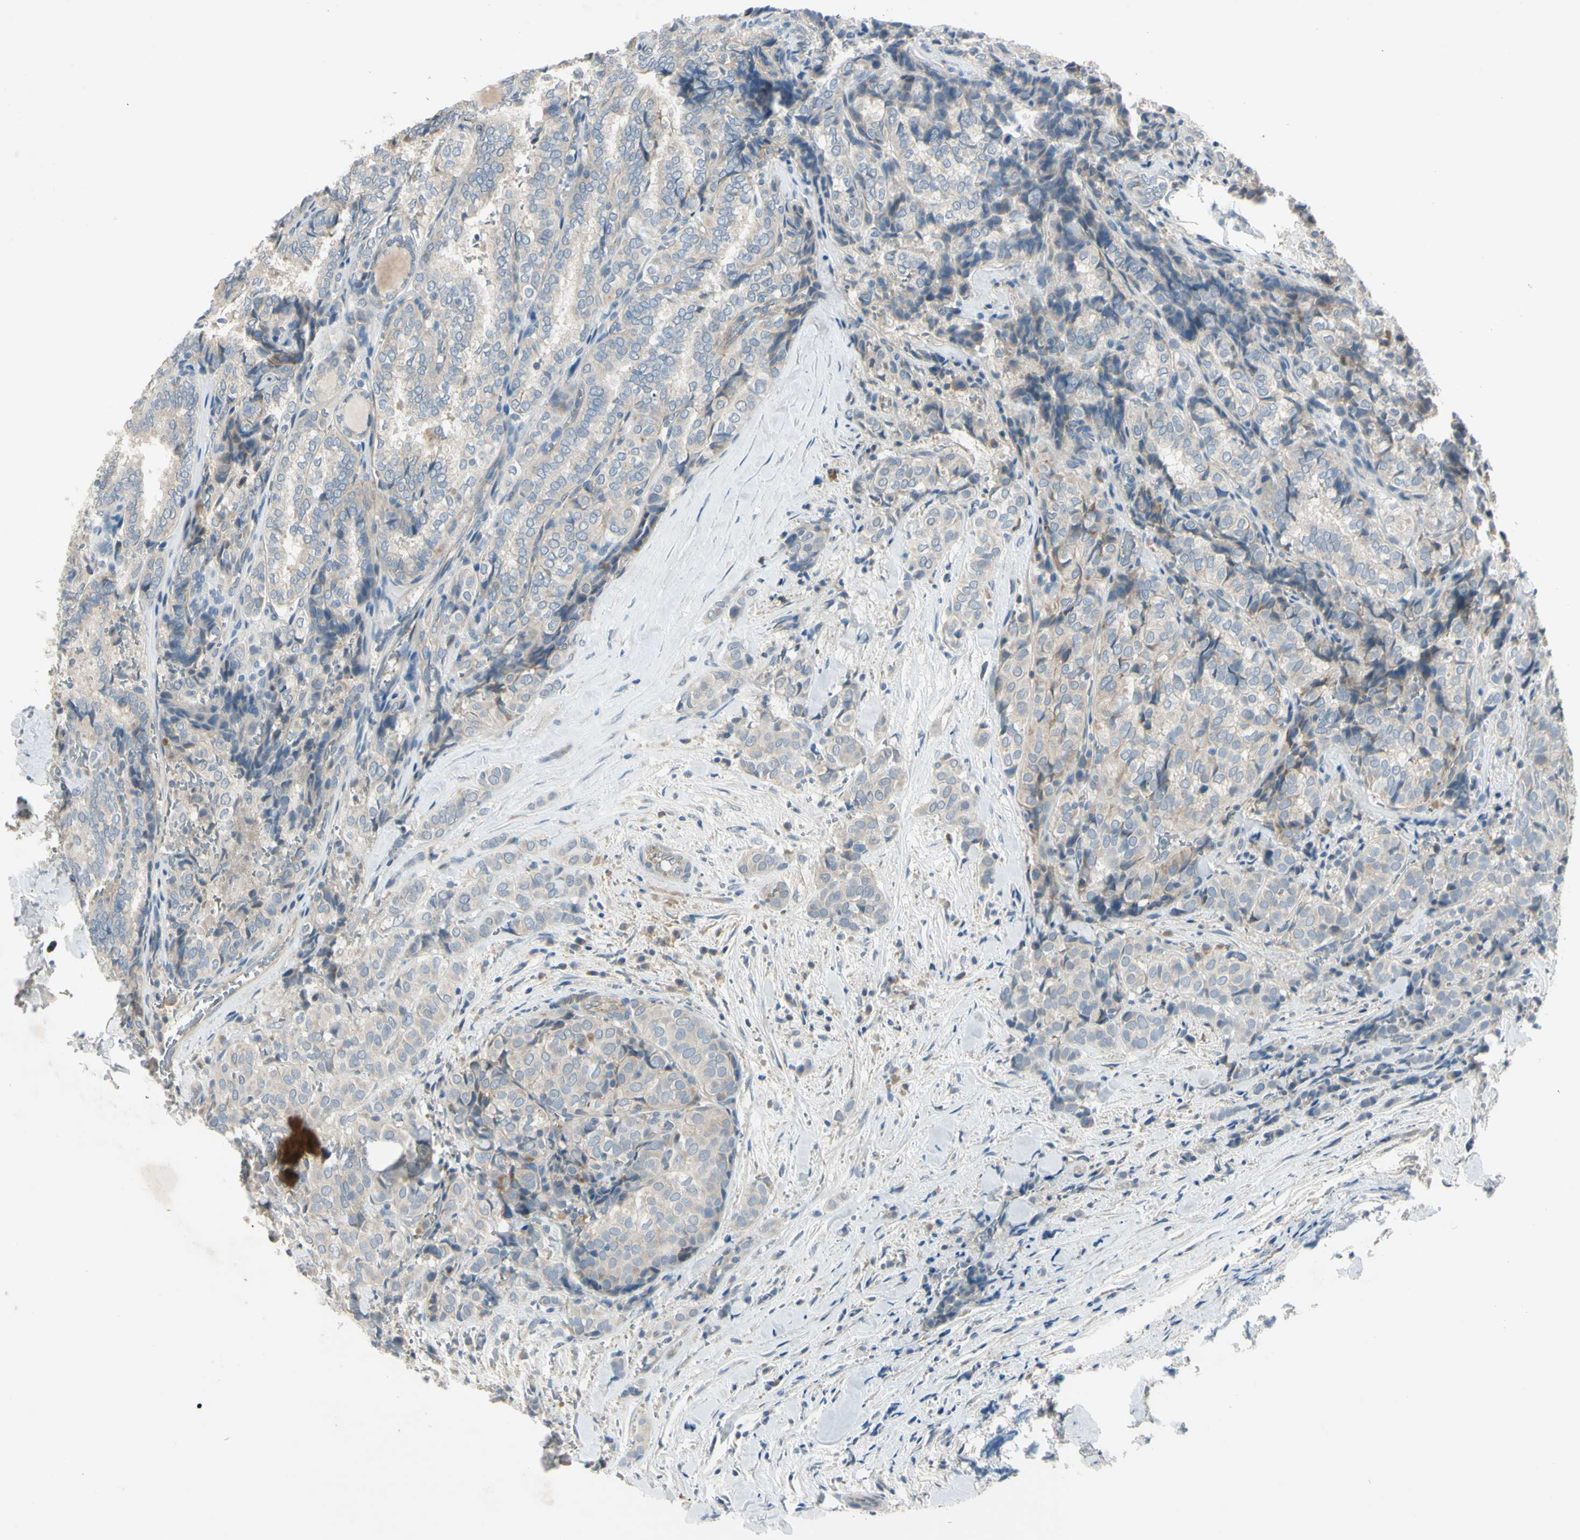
{"staining": {"intensity": "weak", "quantity": "25%-75%", "location": "cytoplasmic/membranous"}, "tissue": "thyroid cancer", "cell_type": "Tumor cells", "image_type": "cancer", "snomed": [{"axis": "morphology", "description": "Normal tissue, NOS"}, {"axis": "morphology", "description": "Papillary adenocarcinoma, NOS"}, {"axis": "topography", "description": "Thyroid gland"}], "caption": "A micrograph of papillary adenocarcinoma (thyroid) stained for a protein demonstrates weak cytoplasmic/membranous brown staining in tumor cells. (brown staining indicates protein expression, while blue staining denotes nuclei).", "gene": "AATK", "patient": {"sex": "female", "age": 30}}